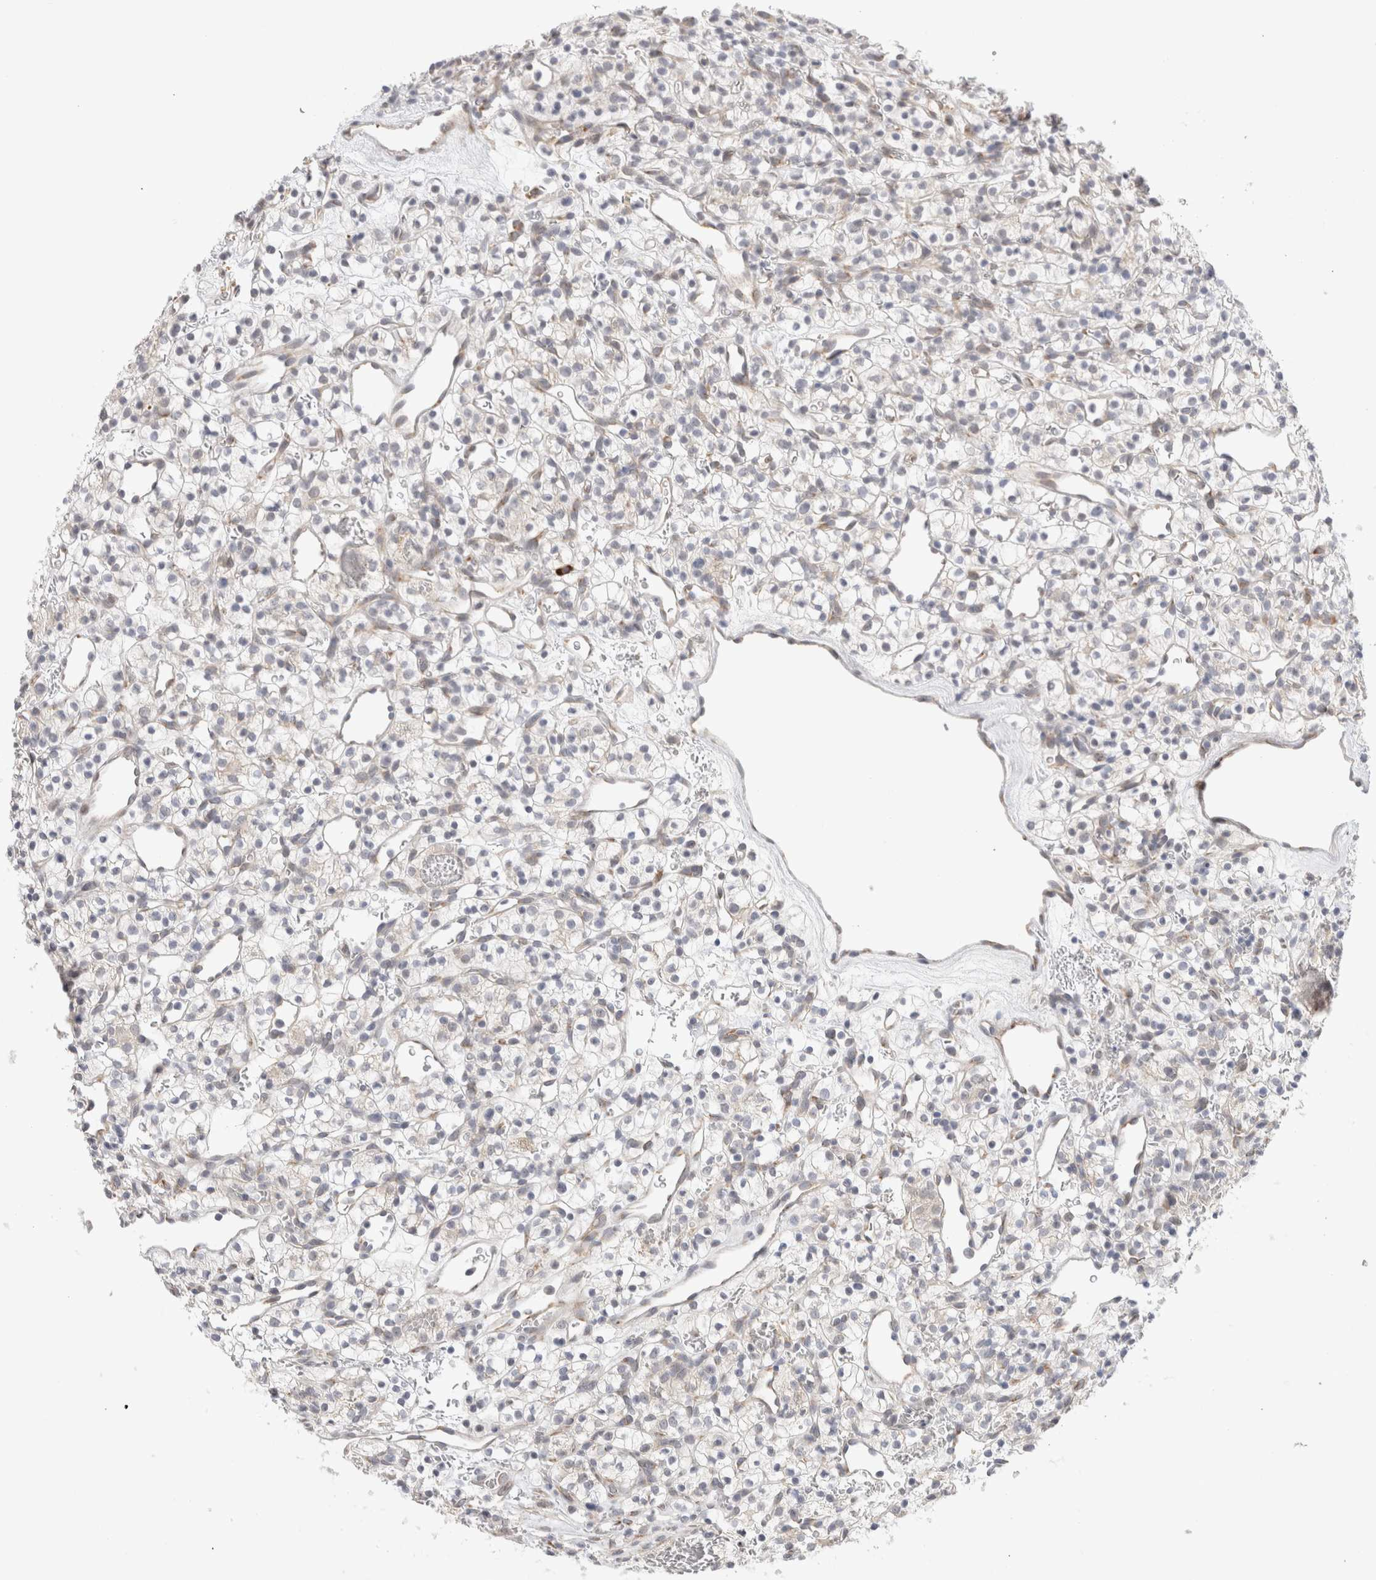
{"staining": {"intensity": "negative", "quantity": "none", "location": "none"}, "tissue": "renal cancer", "cell_type": "Tumor cells", "image_type": "cancer", "snomed": [{"axis": "morphology", "description": "Adenocarcinoma, NOS"}, {"axis": "topography", "description": "Kidney"}], "caption": "The immunohistochemistry (IHC) photomicrograph has no significant staining in tumor cells of renal cancer (adenocarcinoma) tissue.", "gene": "HDLBP", "patient": {"sex": "female", "age": 57}}